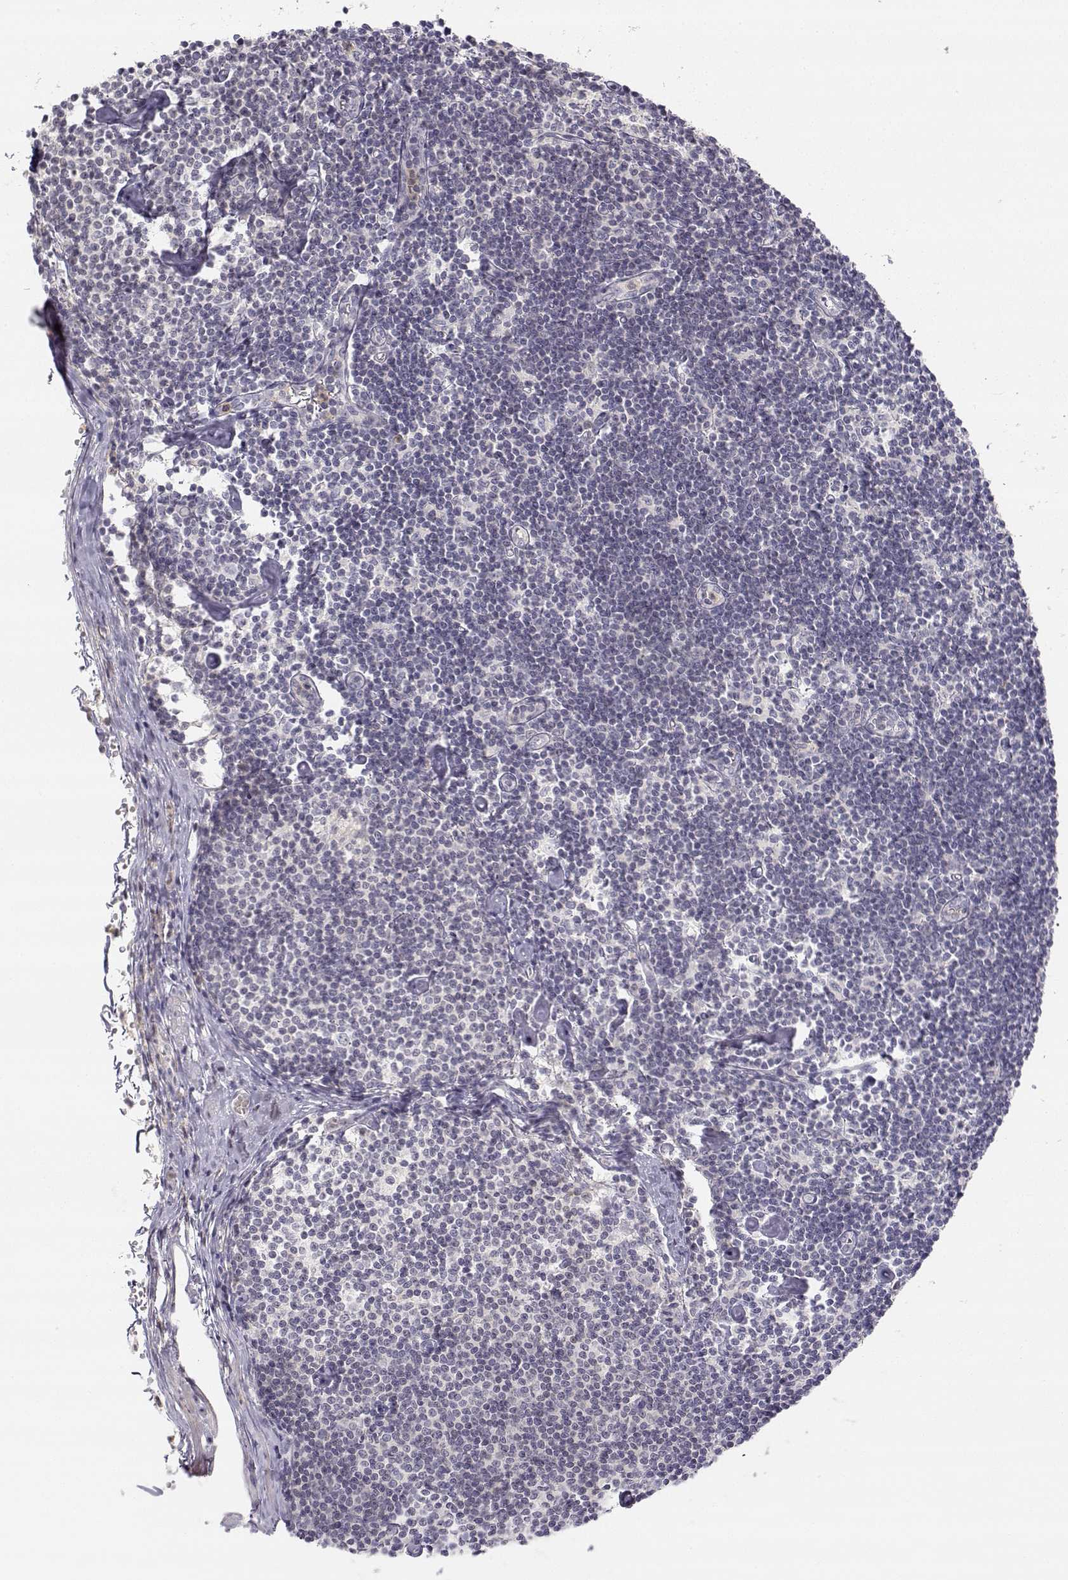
{"staining": {"intensity": "negative", "quantity": "none", "location": "none"}, "tissue": "lymph node", "cell_type": "Germinal center cells", "image_type": "normal", "snomed": [{"axis": "morphology", "description": "Normal tissue, NOS"}, {"axis": "topography", "description": "Lymph node"}], "caption": "DAB immunohistochemical staining of unremarkable human lymph node exhibits no significant positivity in germinal center cells.", "gene": "GLIPR1L2", "patient": {"sex": "female", "age": 42}}